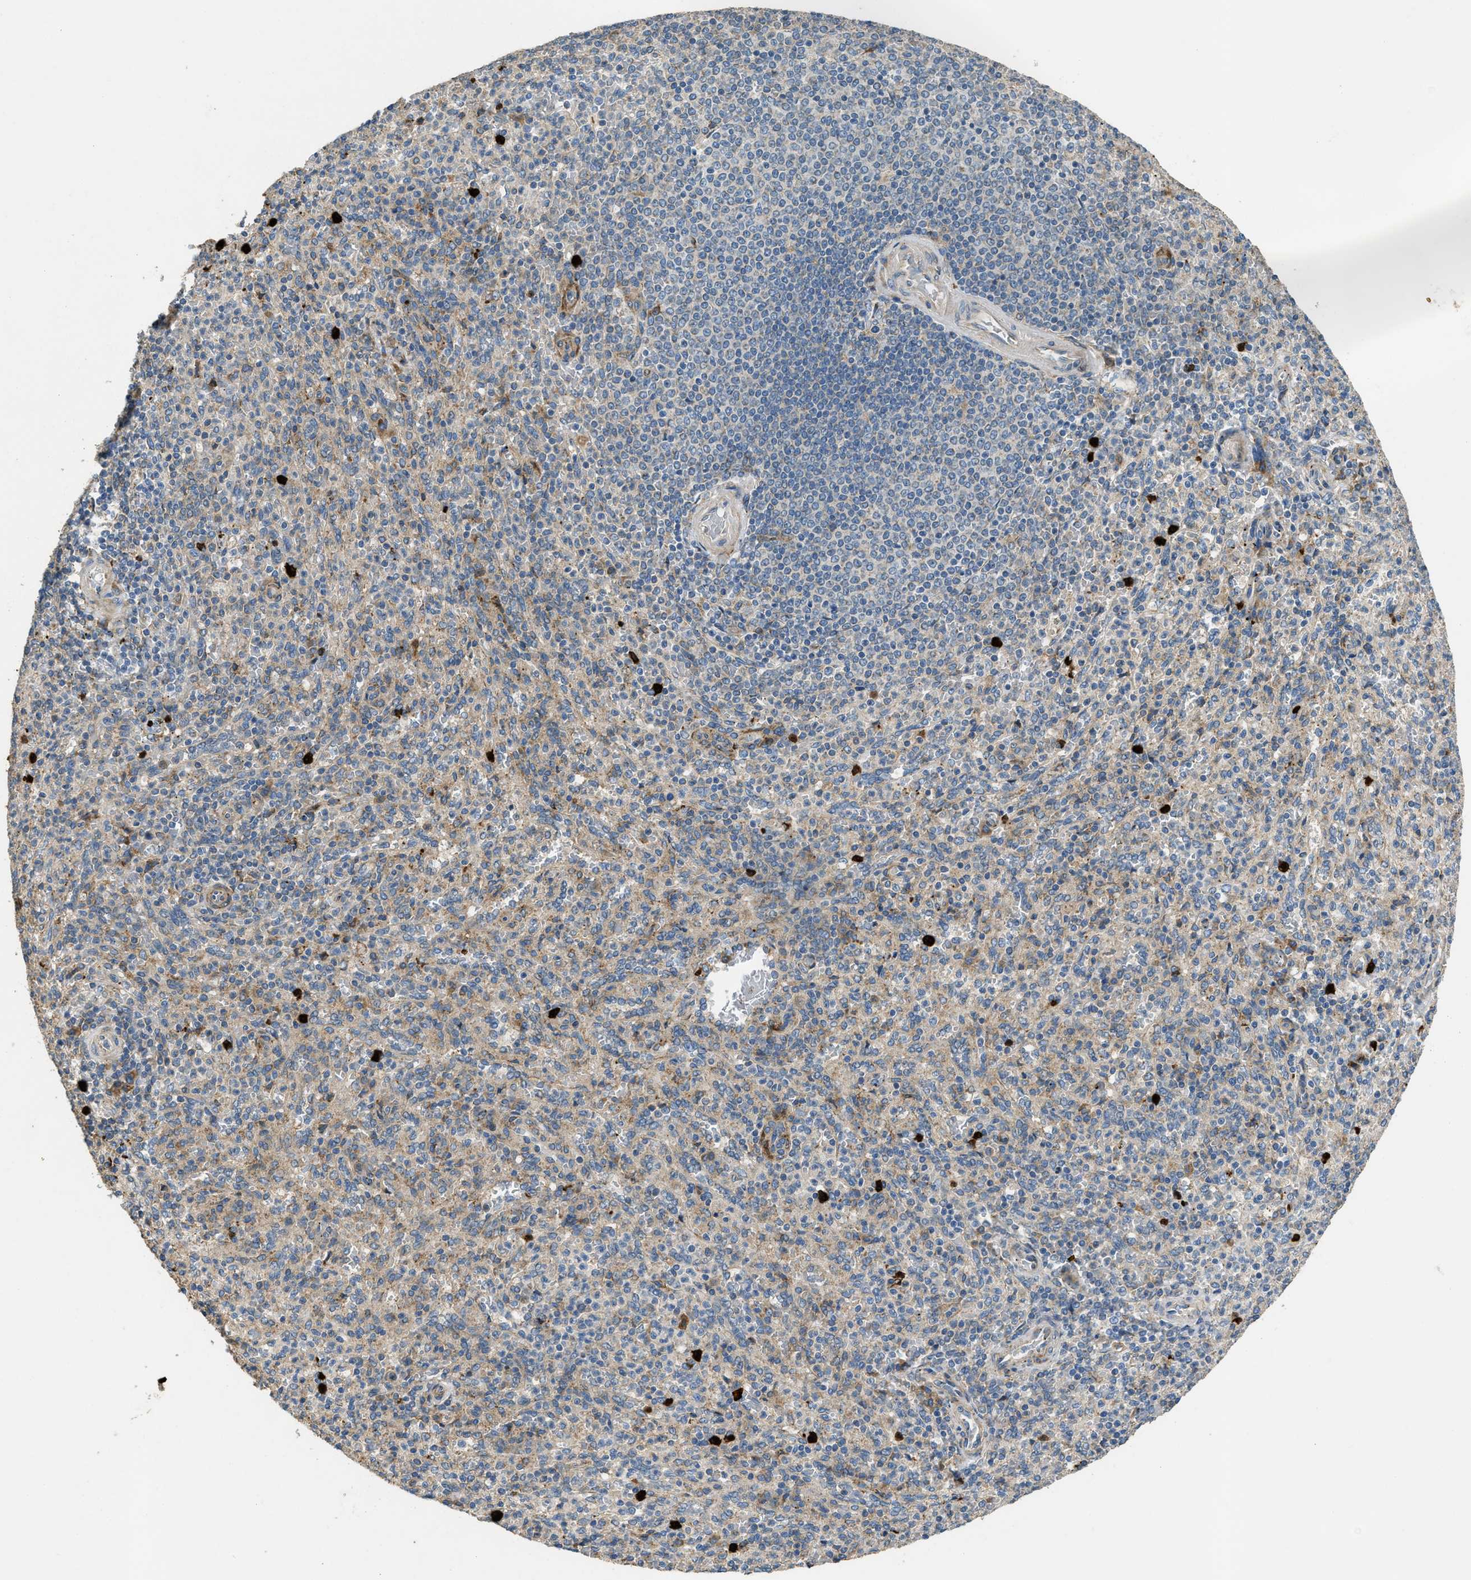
{"staining": {"intensity": "weak", "quantity": "25%-75%", "location": "cytoplasmic/membranous"}, "tissue": "spleen", "cell_type": "Cells in red pulp", "image_type": "normal", "snomed": [{"axis": "morphology", "description": "Normal tissue, NOS"}, {"axis": "topography", "description": "Spleen"}], "caption": "This histopathology image reveals unremarkable spleen stained with immunohistochemistry (IHC) to label a protein in brown. The cytoplasmic/membranous of cells in red pulp show weak positivity for the protein. Nuclei are counter-stained blue.", "gene": "TMEM68", "patient": {"sex": "male", "age": 36}}